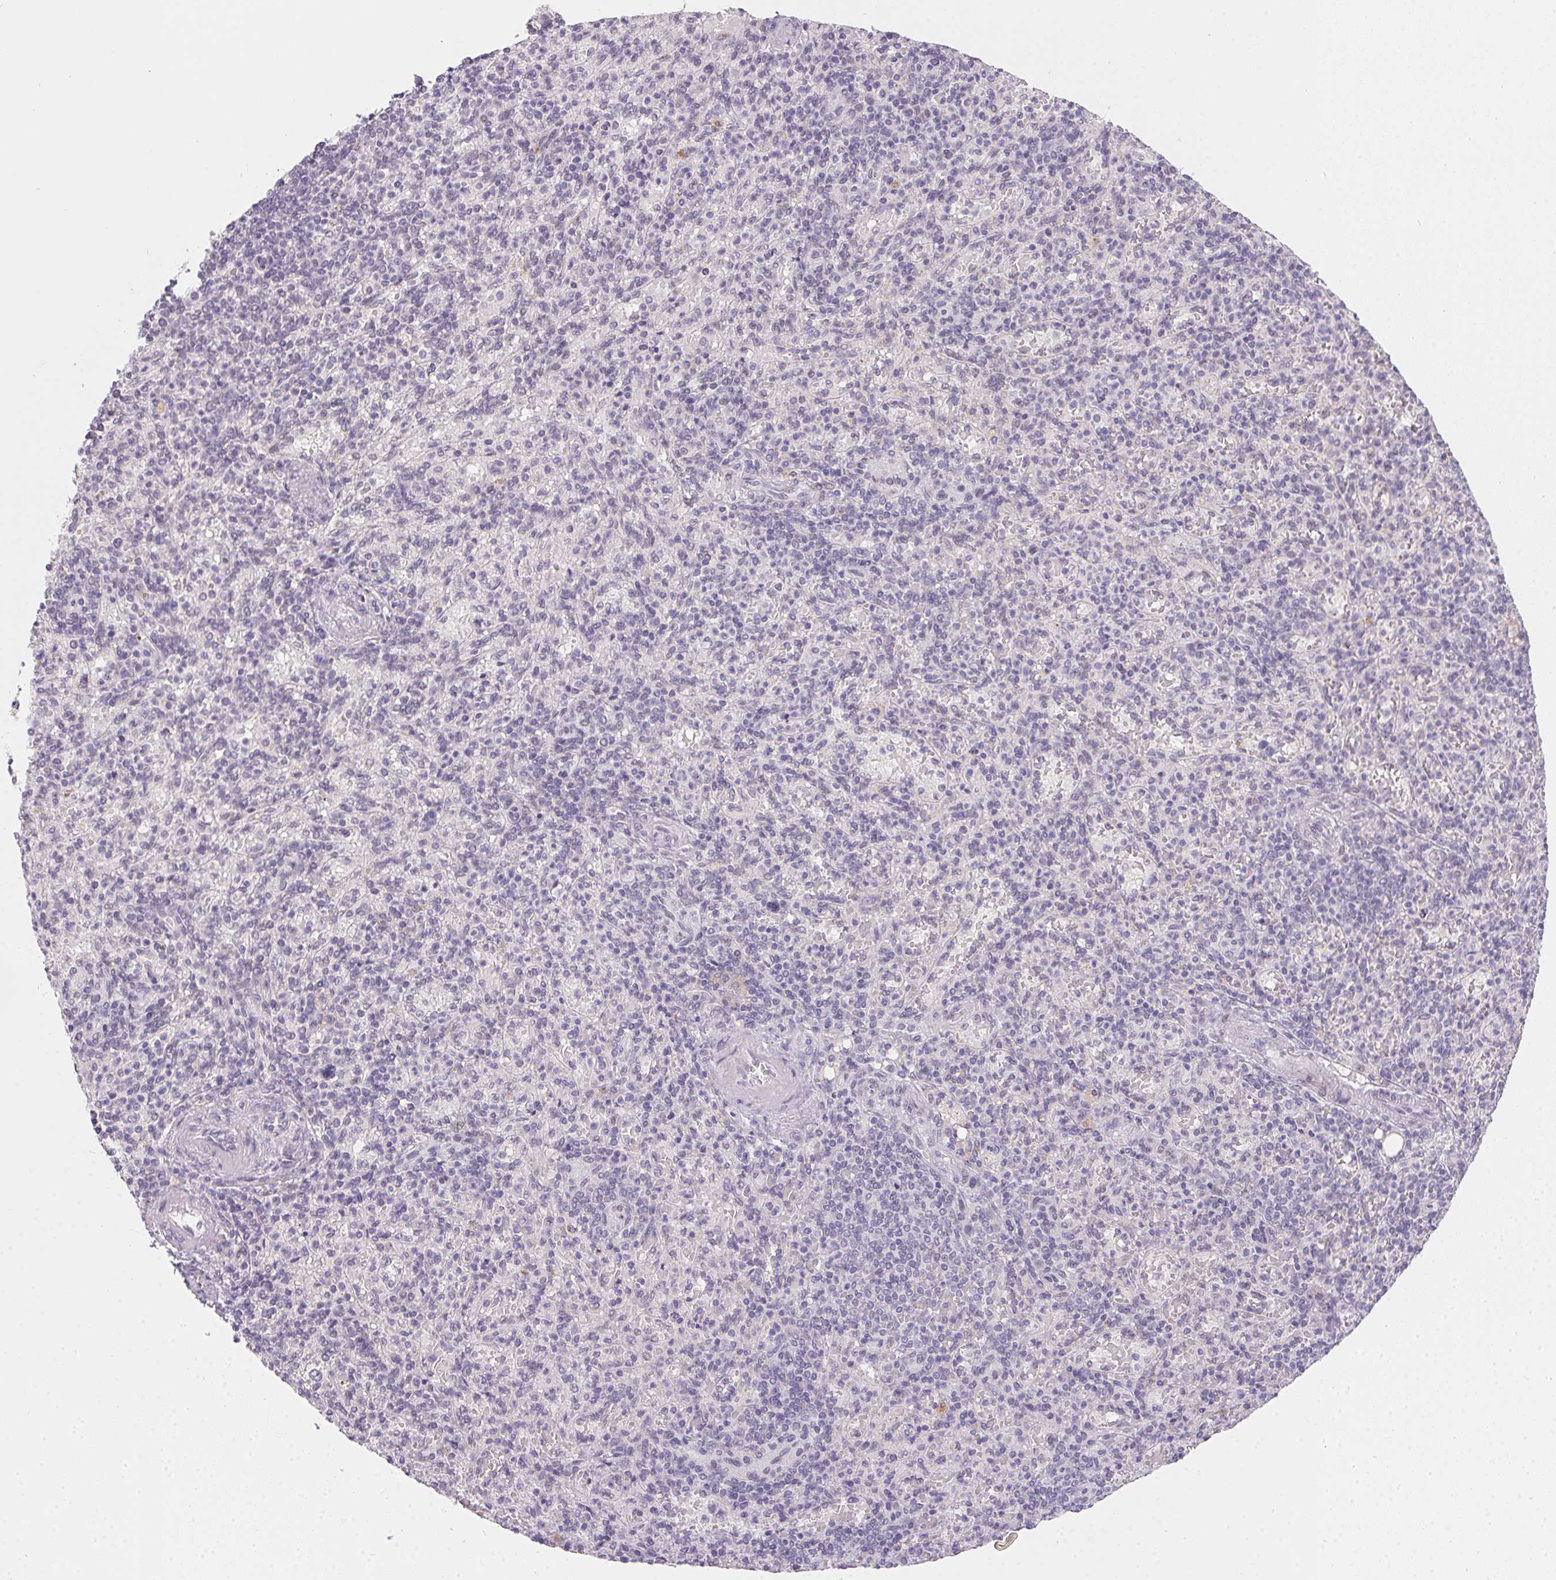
{"staining": {"intensity": "negative", "quantity": "none", "location": "none"}, "tissue": "spleen", "cell_type": "Cells in red pulp", "image_type": "normal", "snomed": [{"axis": "morphology", "description": "Normal tissue, NOS"}, {"axis": "topography", "description": "Spleen"}], "caption": "Immunohistochemistry (IHC) image of unremarkable spleen stained for a protein (brown), which demonstrates no positivity in cells in red pulp.", "gene": "MORC1", "patient": {"sex": "female", "age": 74}}